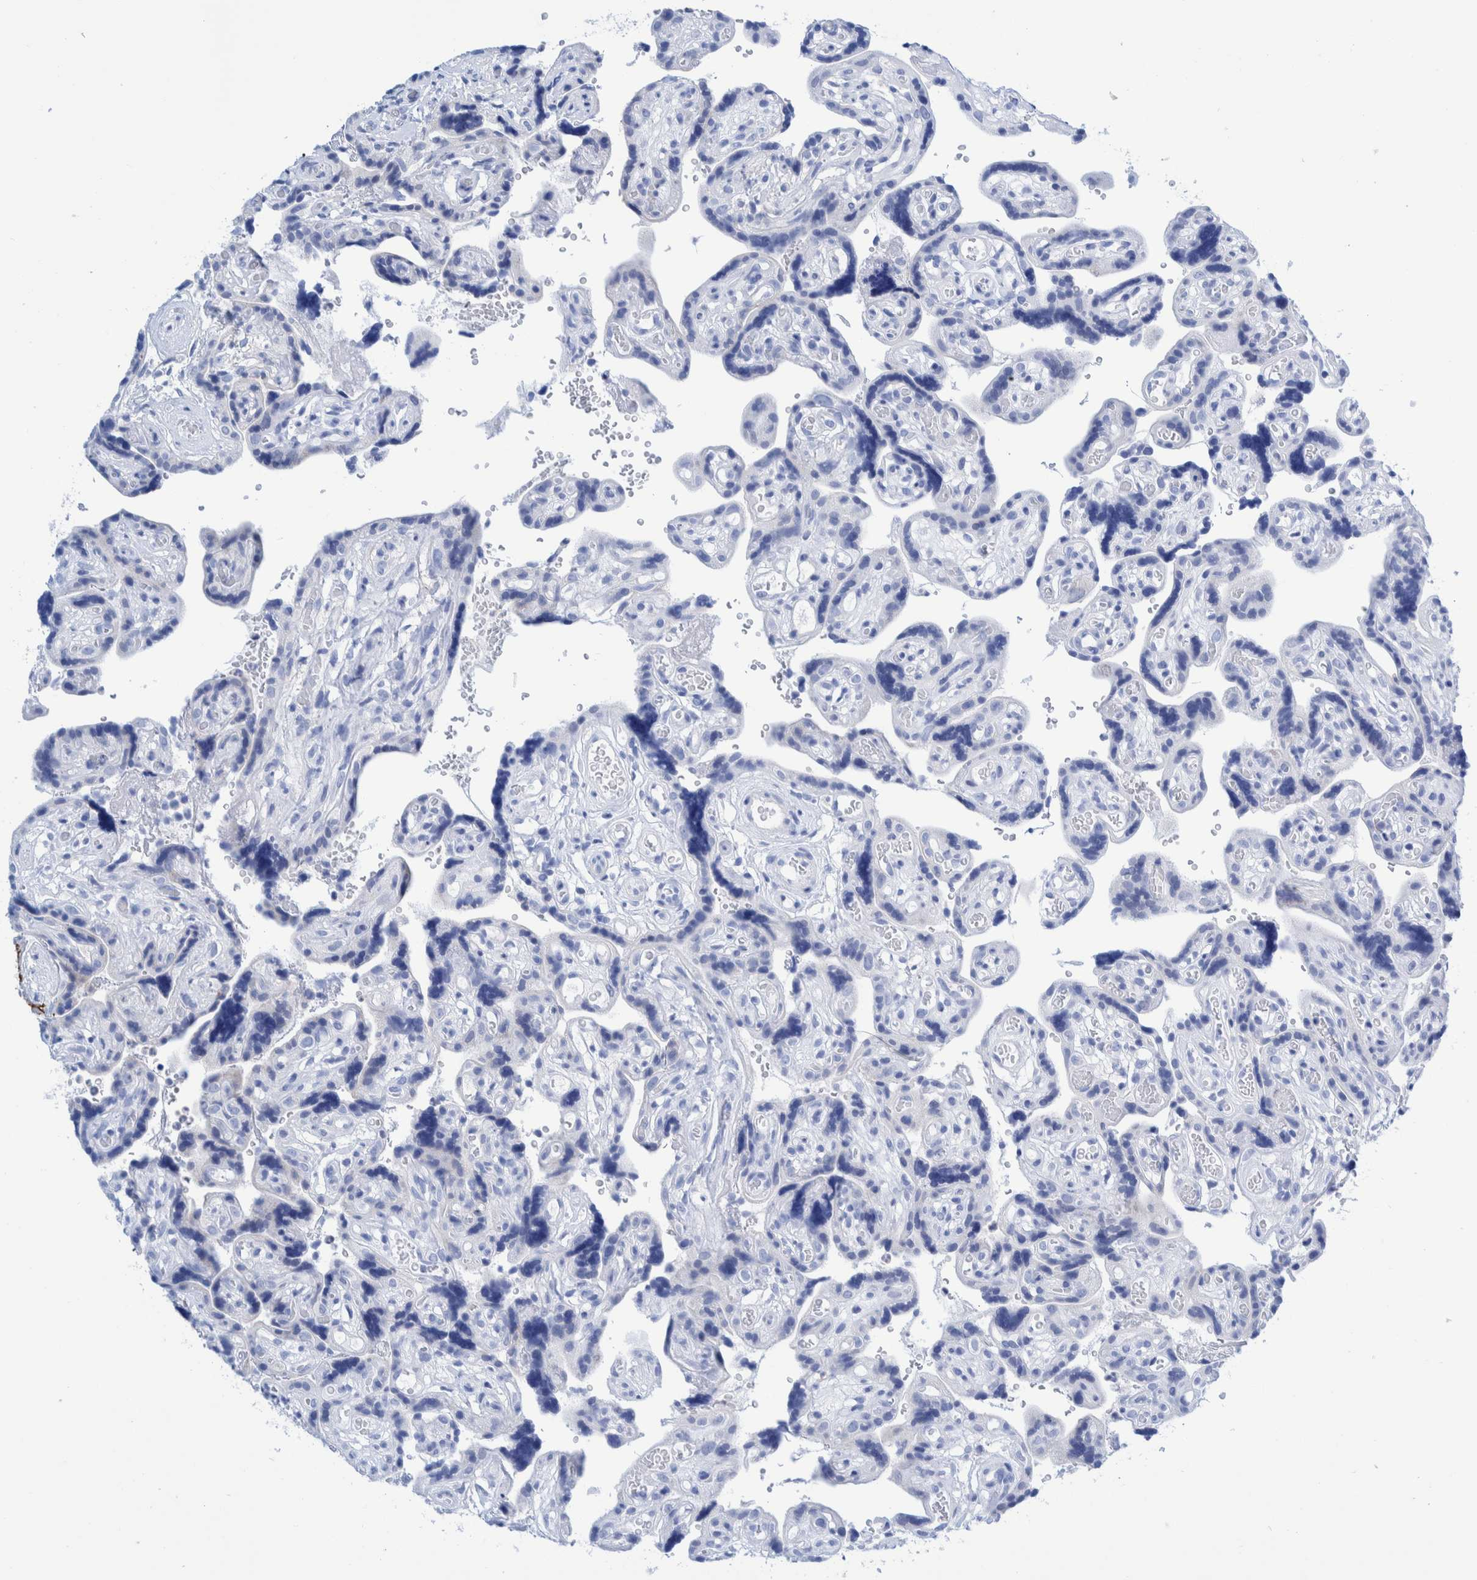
{"staining": {"intensity": "moderate", "quantity": ">75%", "location": "cytoplasmic/membranous"}, "tissue": "placenta", "cell_type": "Decidual cells", "image_type": "normal", "snomed": [{"axis": "morphology", "description": "Normal tissue, NOS"}, {"axis": "topography", "description": "Placenta"}], "caption": "DAB (3,3'-diaminobenzidine) immunohistochemical staining of benign human placenta displays moderate cytoplasmic/membranous protein staining in approximately >75% of decidual cells.", "gene": "KRT14", "patient": {"sex": "female", "age": 30}}